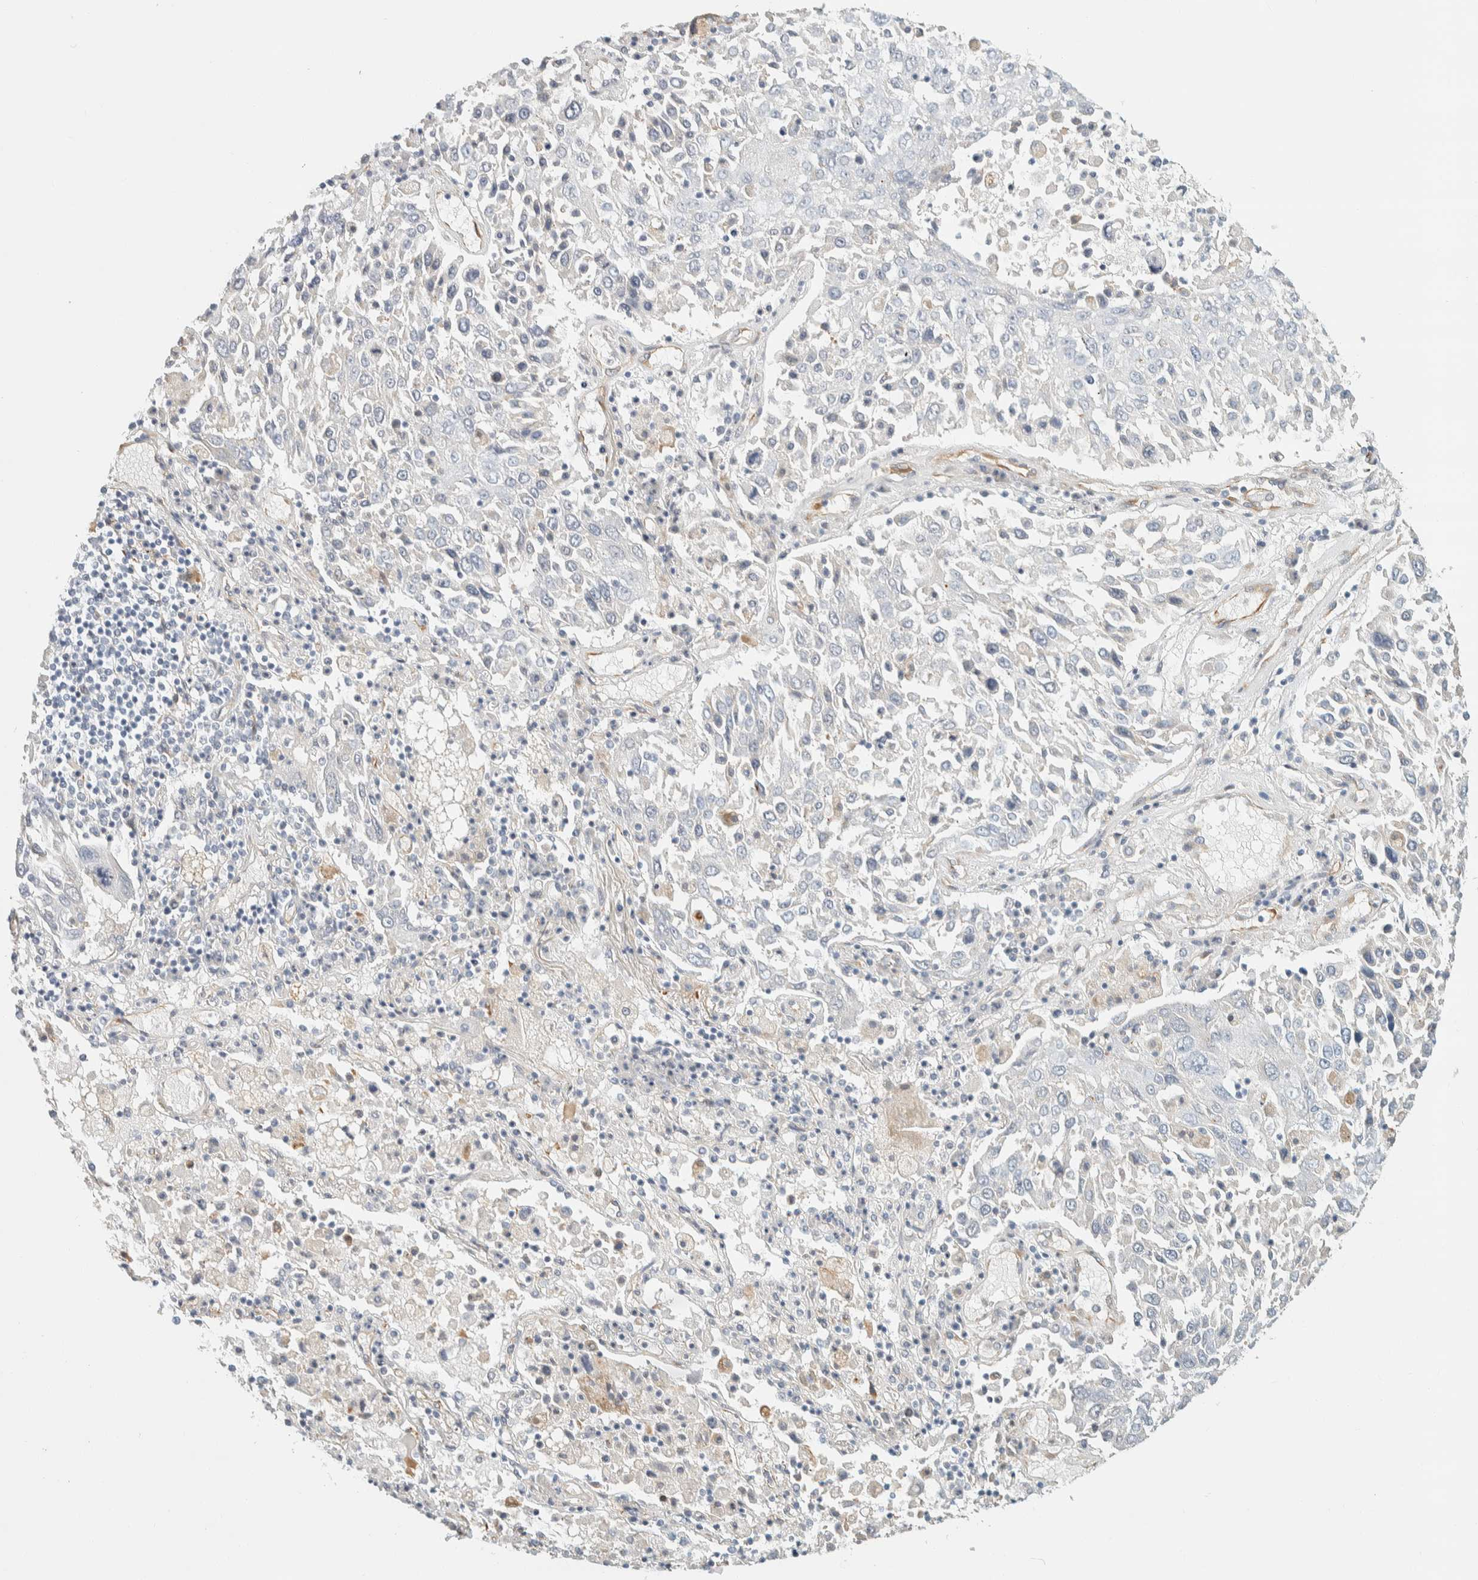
{"staining": {"intensity": "negative", "quantity": "none", "location": "none"}, "tissue": "lung cancer", "cell_type": "Tumor cells", "image_type": "cancer", "snomed": [{"axis": "morphology", "description": "Squamous cell carcinoma, NOS"}, {"axis": "topography", "description": "Lung"}], "caption": "Tumor cells show no significant positivity in lung cancer.", "gene": "CDR2", "patient": {"sex": "male", "age": 65}}